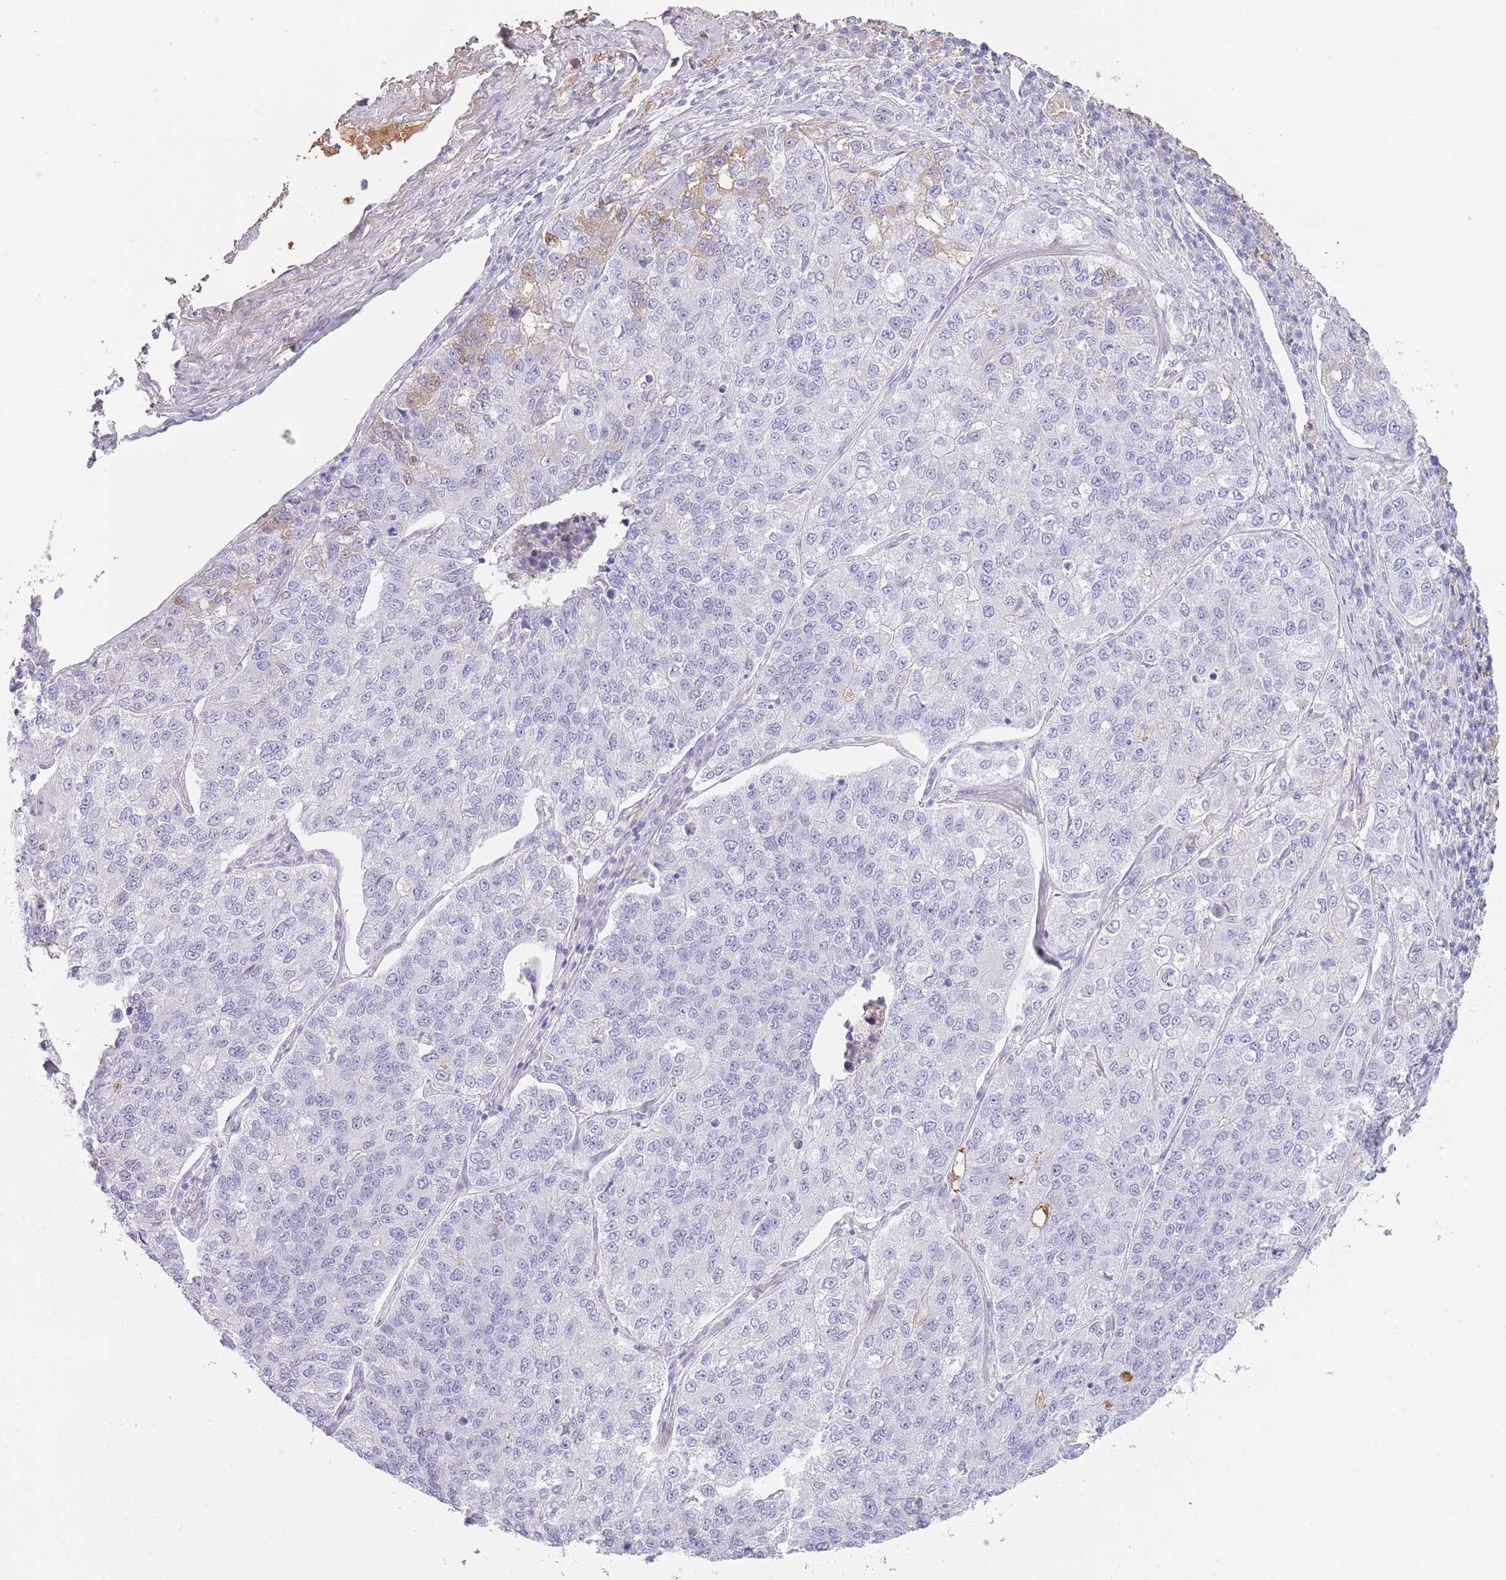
{"staining": {"intensity": "weak", "quantity": "<25%", "location": "cytoplasmic/membranous,nuclear"}, "tissue": "lung cancer", "cell_type": "Tumor cells", "image_type": "cancer", "snomed": [{"axis": "morphology", "description": "Adenocarcinoma, NOS"}, {"axis": "topography", "description": "Lung"}], "caption": "This is an immunohistochemistry (IHC) photomicrograph of human lung adenocarcinoma. There is no expression in tumor cells.", "gene": "AP3S2", "patient": {"sex": "male", "age": 49}}